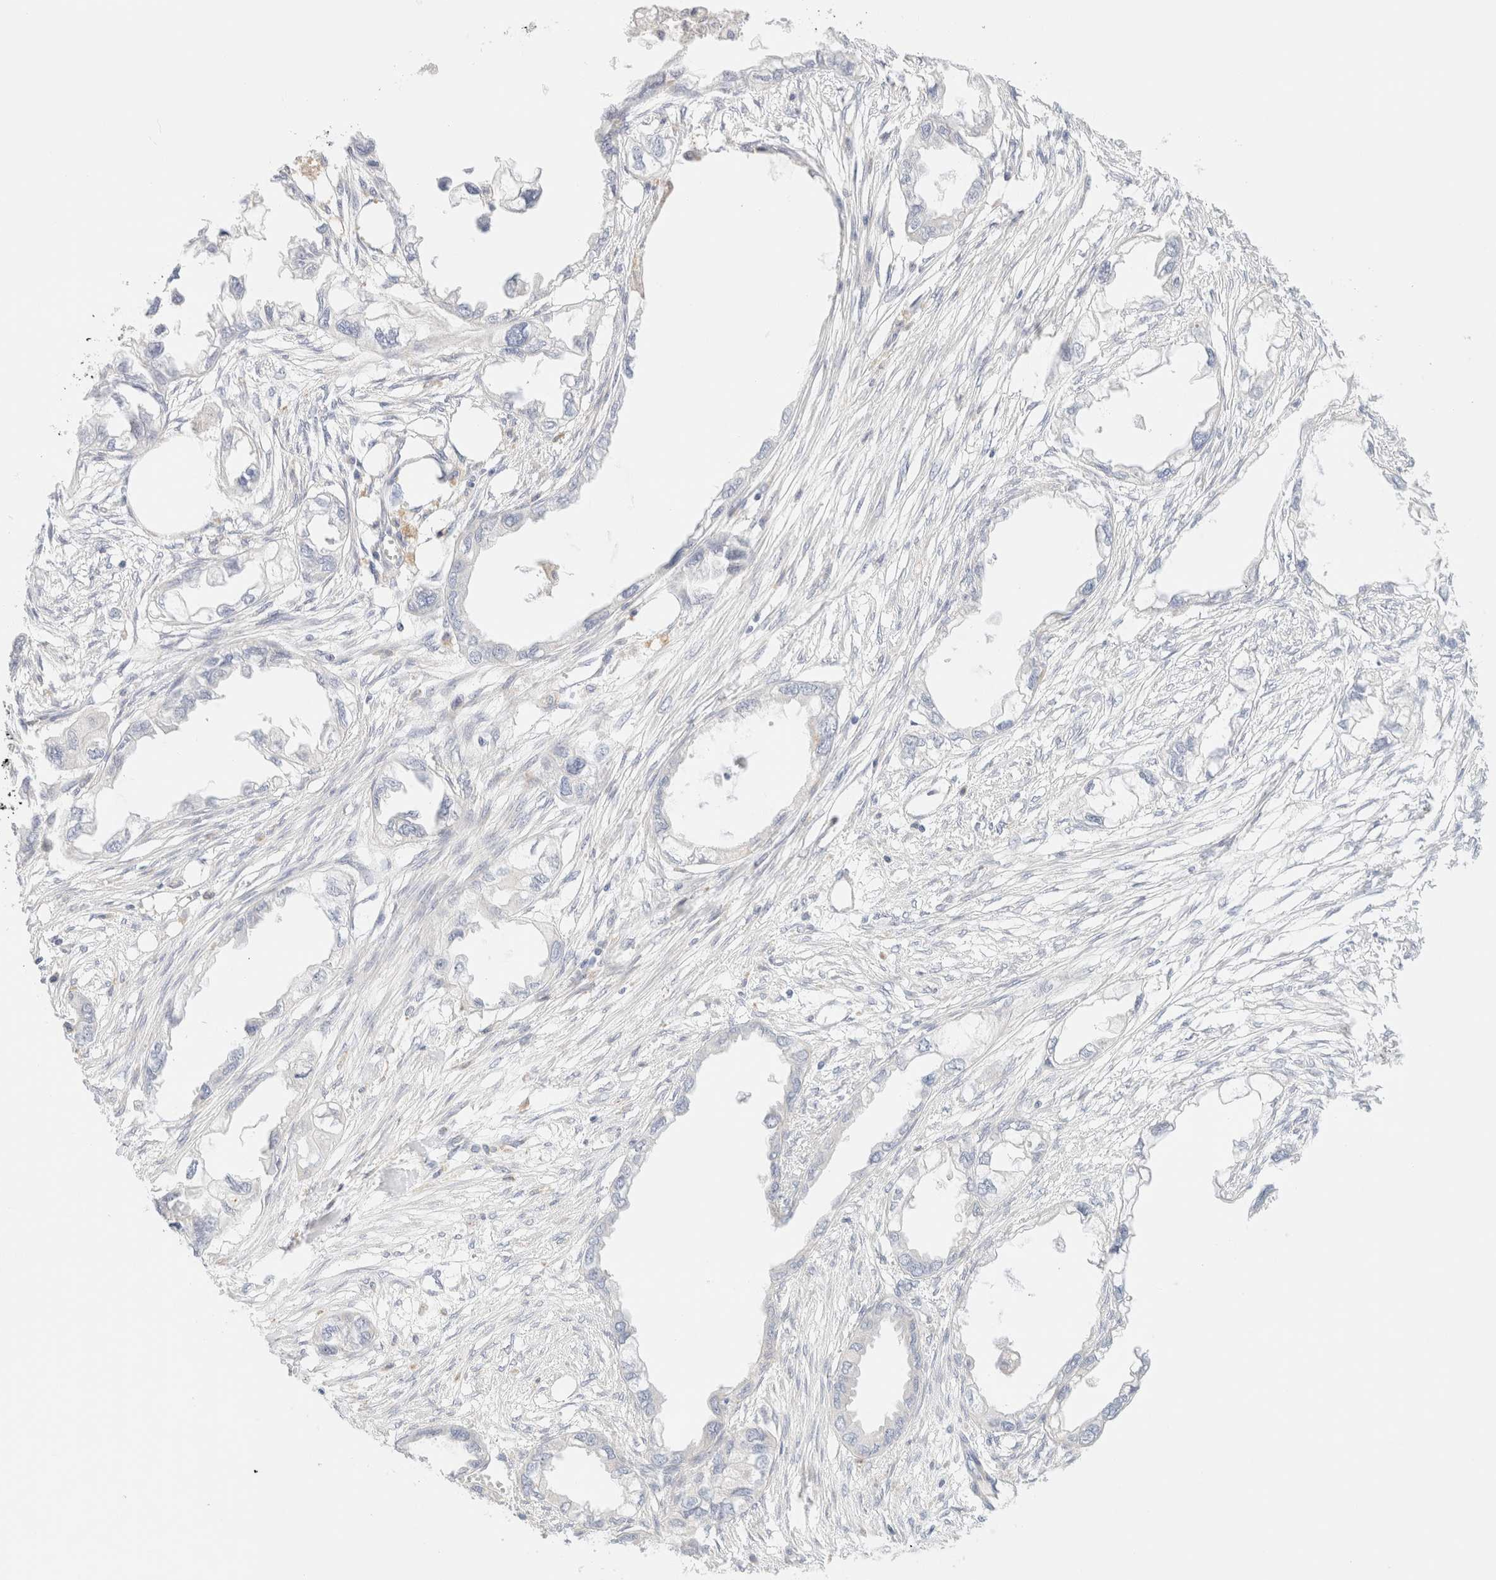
{"staining": {"intensity": "negative", "quantity": "none", "location": "none"}, "tissue": "endometrial cancer", "cell_type": "Tumor cells", "image_type": "cancer", "snomed": [{"axis": "morphology", "description": "Adenocarcinoma, NOS"}, {"axis": "morphology", "description": "Adenocarcinoma, metastatic, NOS"}, {"axis": "topography", "description": "Adipose tissue"}, {"axis": "topography", "description": "Endometrium"}], "caption": "Immunohistochemical staining of metastatic adenocarcinoma (endometrial) exhibits no significant staining in tumor cells.", "gene": "SARM1", "patient": {"sex": "female", "age": 67}}